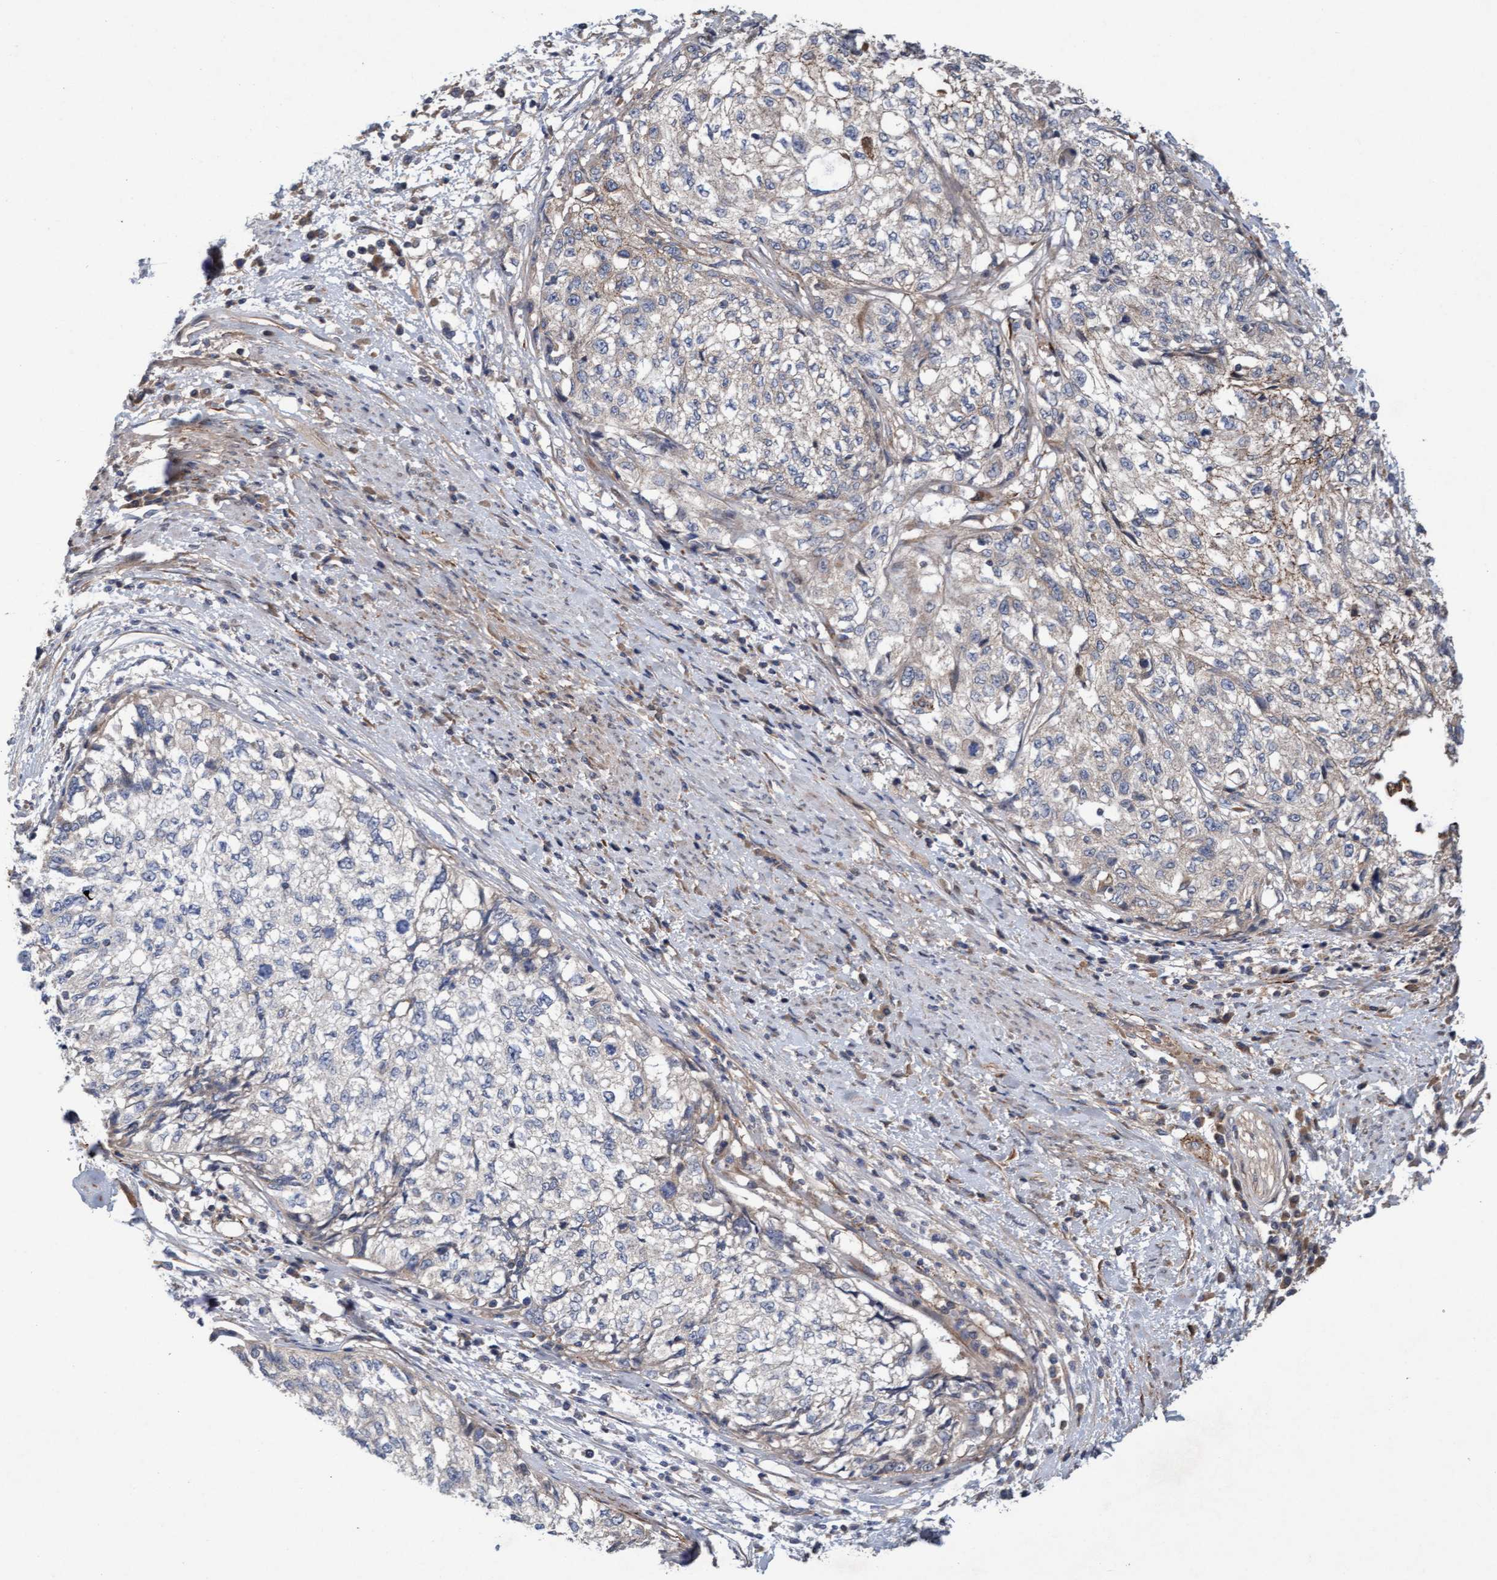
{"staining": {"intensity": "negative", "quantity": "none", "location": "none"}, "tissue": "cervical cancer", "cell_type": "Tumor cells", "image_type": "cancer", "snomed": [{"axis": "morphology", "description": "Squamous cell carcinoma, NOS"}, {"axis": "topography", "description": "Cervix"}], "caption": "Histopathology image shows no significant protein positivity in tumor cells of cervical cancer. Nuclei are stained in blue.", "gene": "DDHD2", "patient": {"sex": "female", "age": 57}}